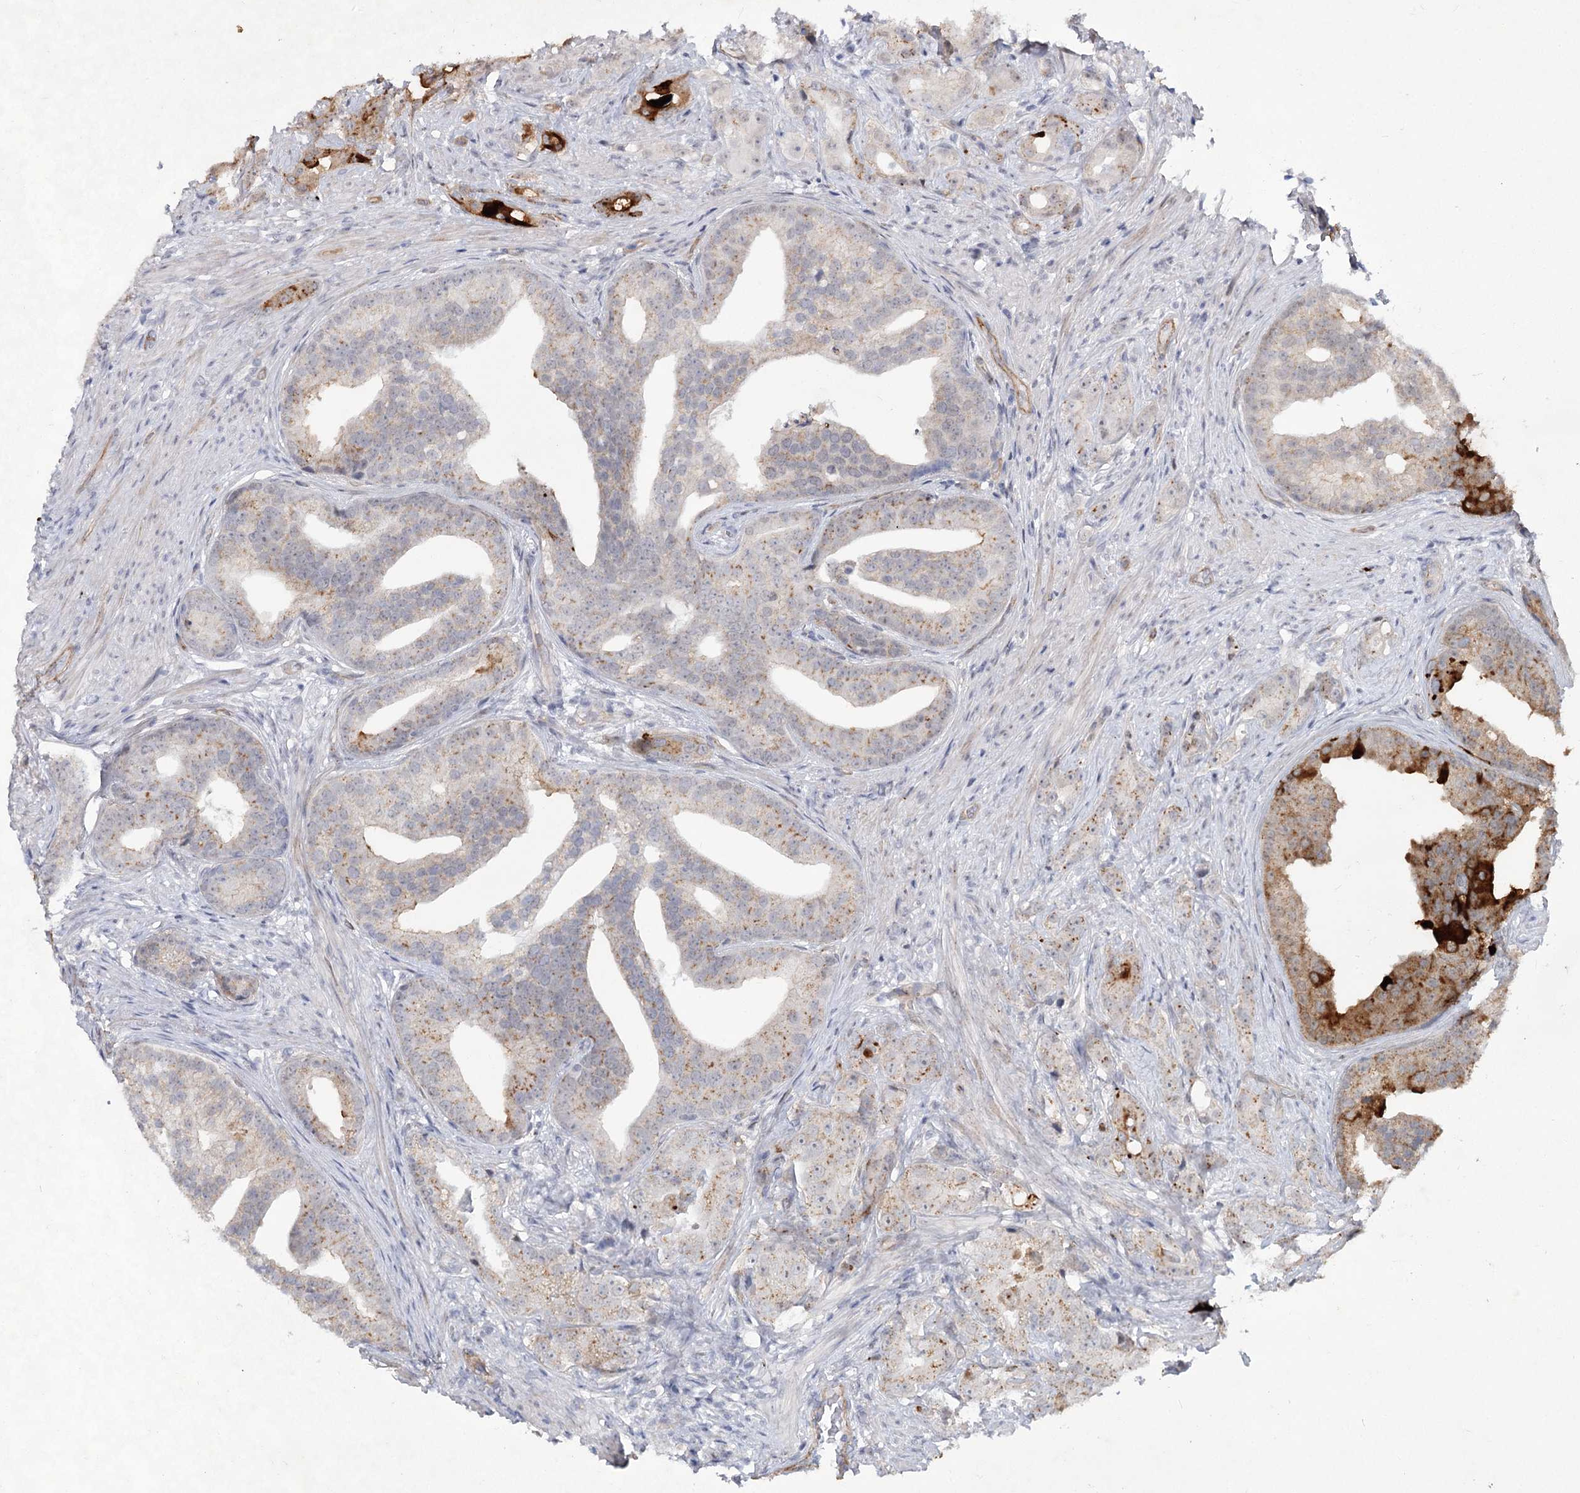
{"staining": {"intensity": "moderate", "quantity": "<25%", "location": "cytoplasmic/membranous"}, "tissue": "prostate cancer", "cell_type": "Tumor cells", "image_type": "cancer", "snomed": [{"axis": "morphology", "description": "Adenocarcinoma, Low grade"}, {"axis": "topography", "description": "Prostate"}], "caption": "Human prostate cancer stained with a brown dye demonstrates moderate cytoplasmic/membranous positive staining in about <25% of tumor cells.", "gene": "ATL2", "patient": {"sex": "male", "age": 71}}